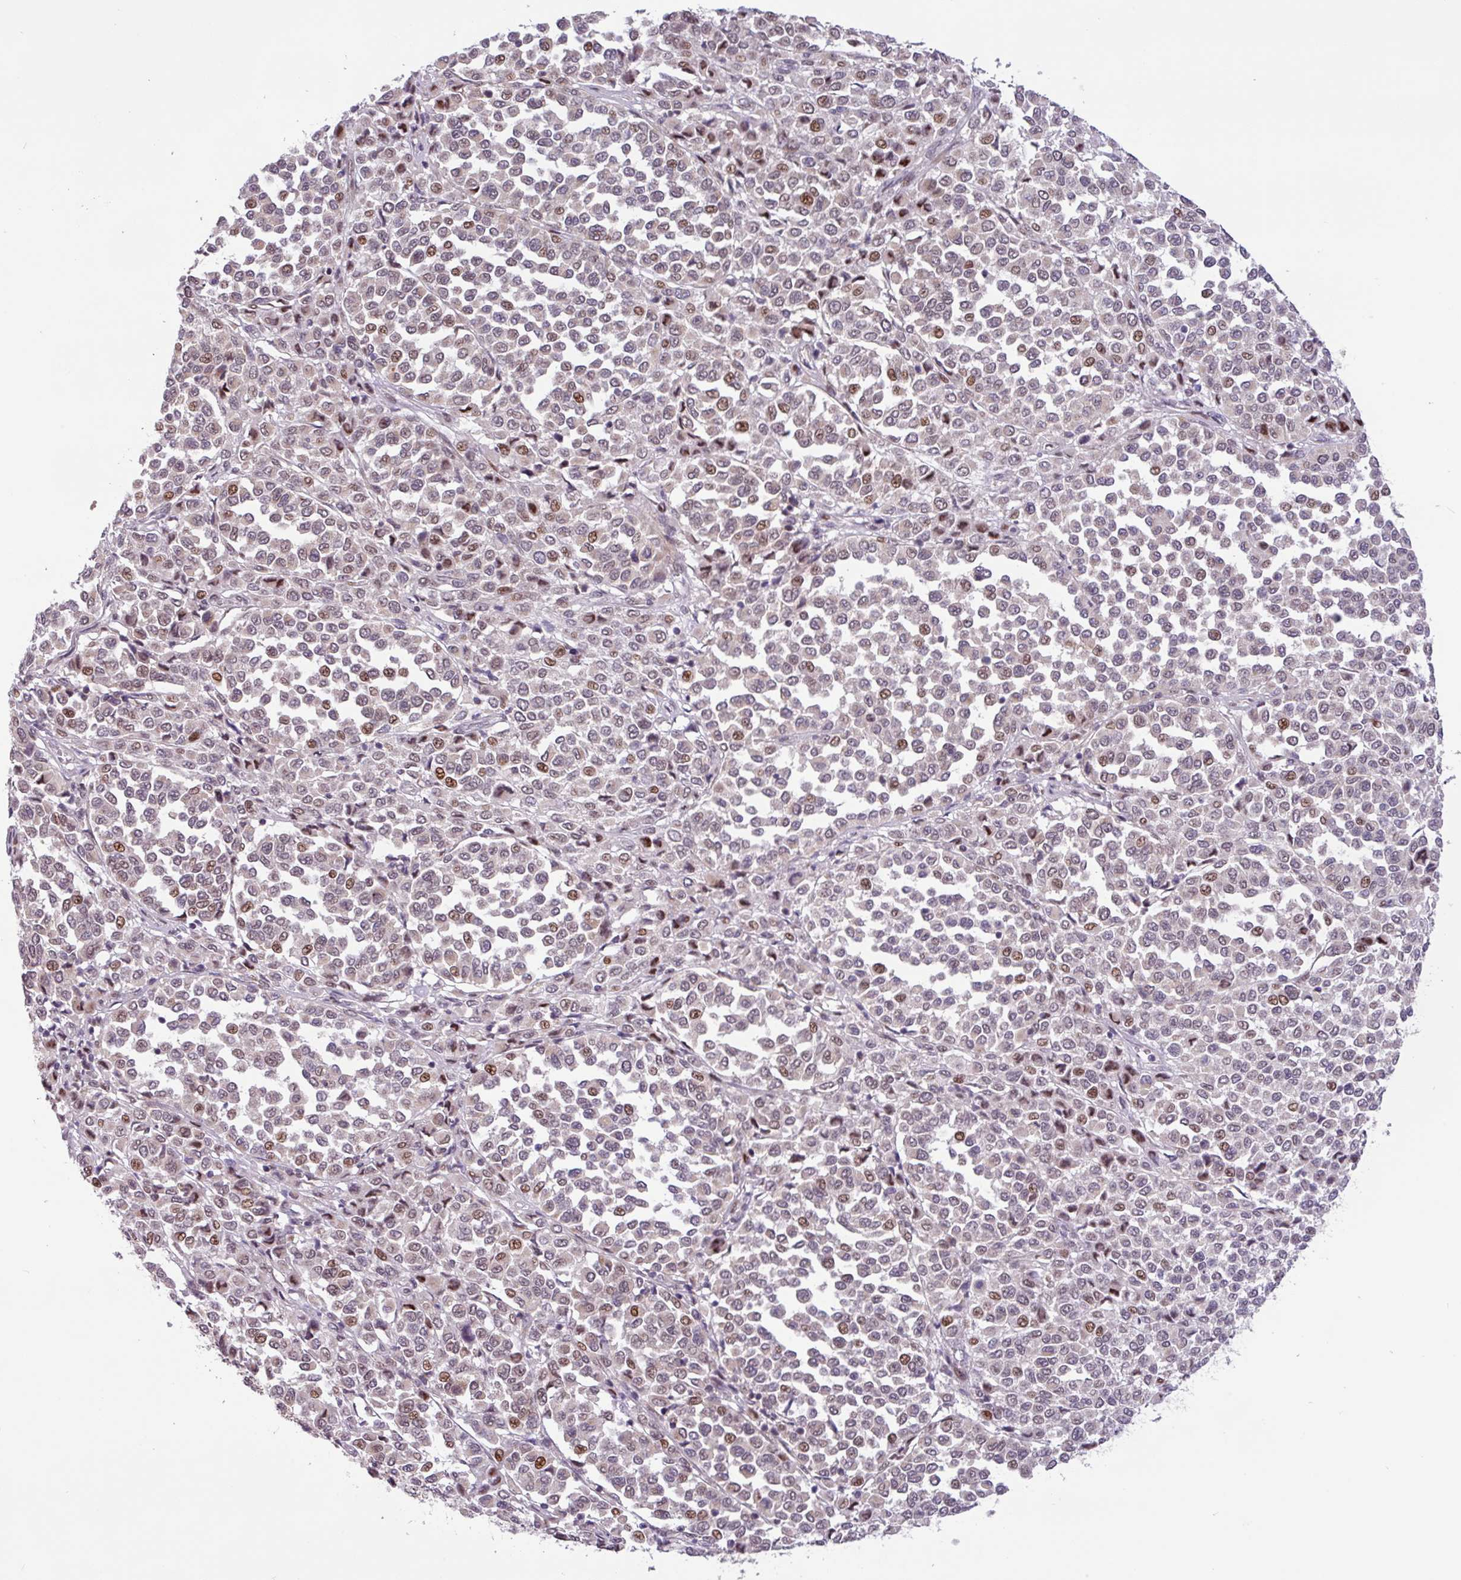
{"staining": {"intensity": "moderate", "quantity": "25%-75%", "location": "nuclear"}, "tissue": "melanoma", "cell_type": "Tumor cells", "image_type": "cancer", "snomed": [{"axis": "morphology", "description": "Malignant melanoma, Metastatic site"}, {"axis": "topography", "description": "Pancreas"}], "caption": "Immunohistochemistry (IHC) (DAB) staining of human melanoma demonstrates moderate nuclear protein staining in approximately 25%-75% of tumor cells.", "gene": "BRD3", "patient": {"sex": "female", "age": 30}}